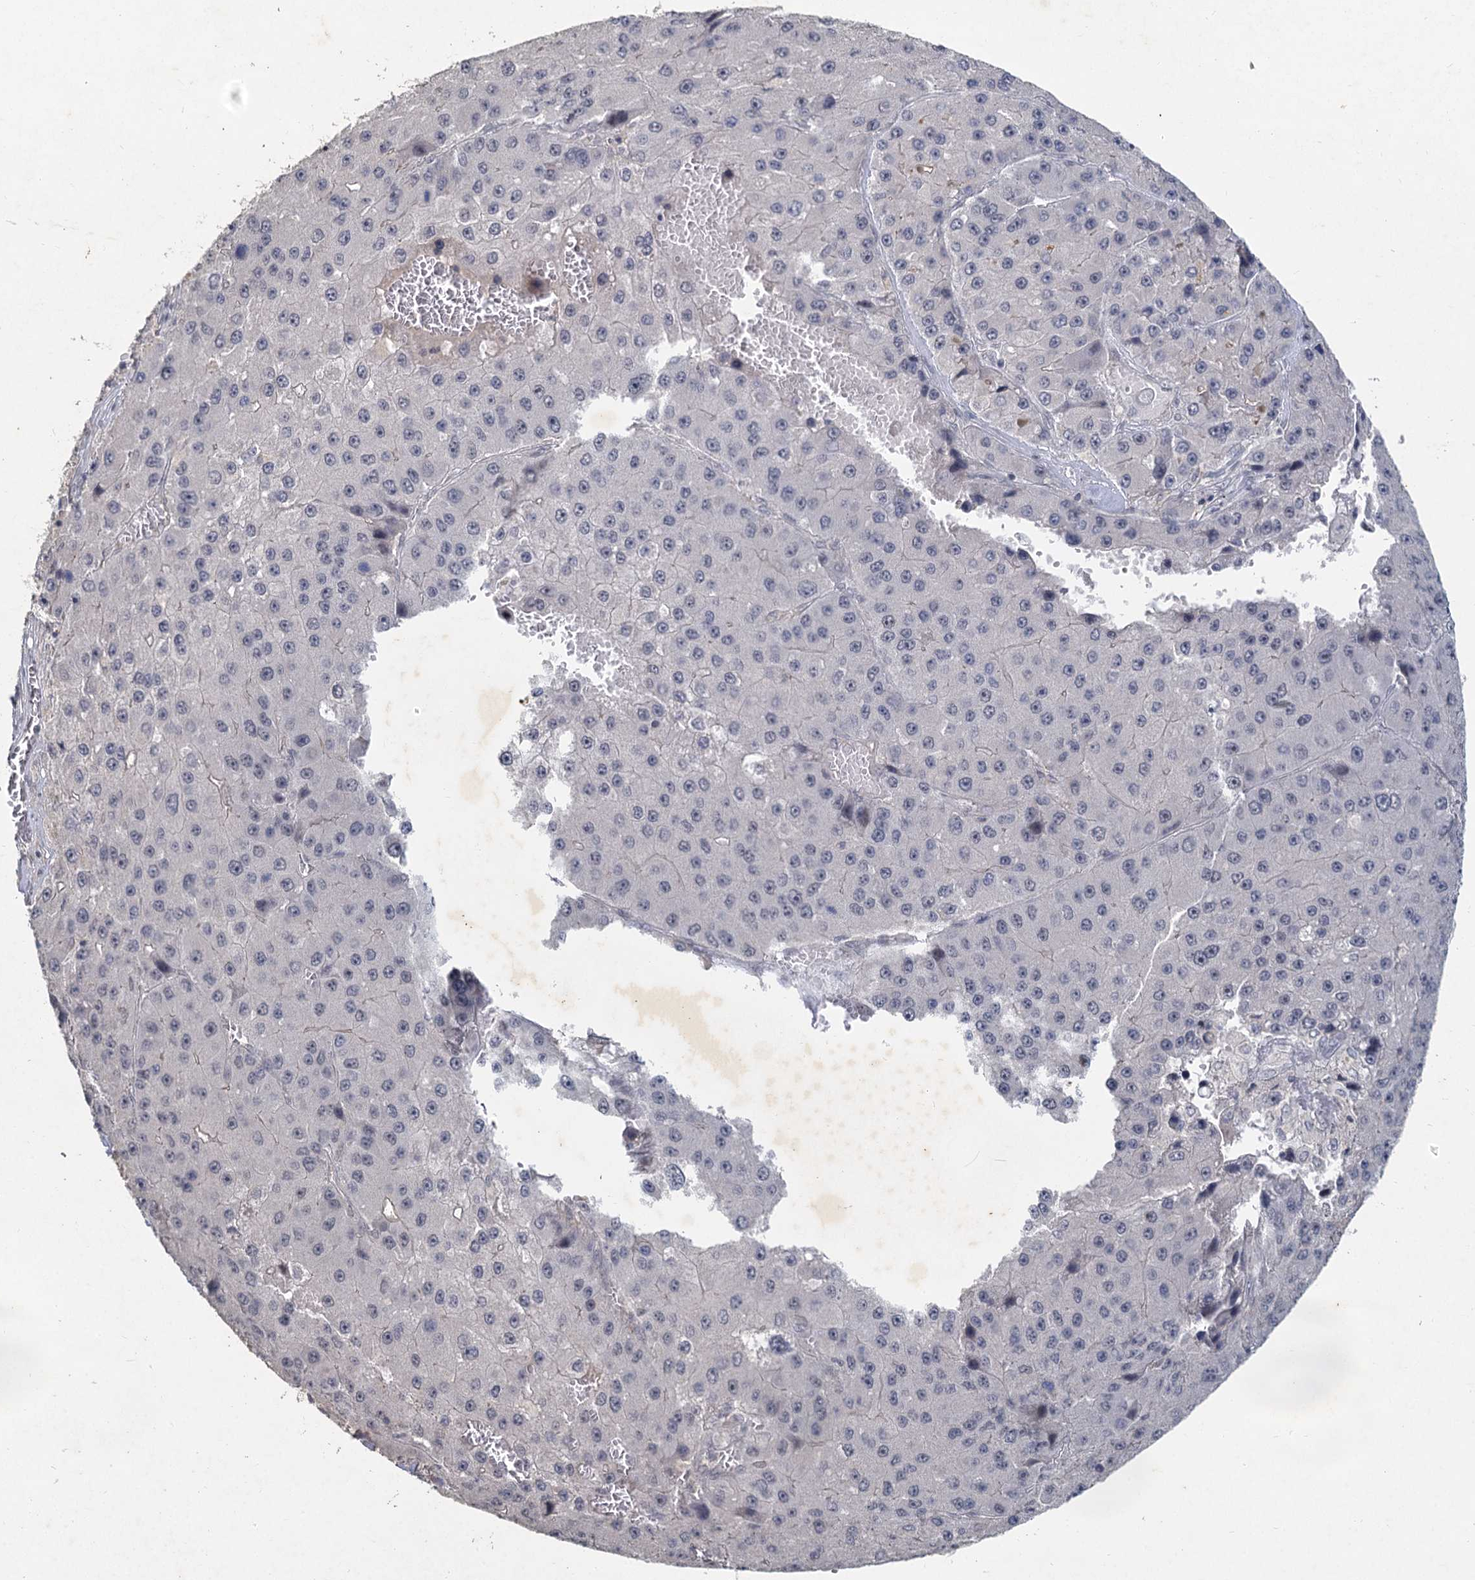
{"staining": {"intensity": "negative", "quantity": "none", "location": "none"}, "tissue": "liver cancer", "cell_type": "Tumor cells", "image_type": "cancer", "snomed": [{"axis": "morphology", "description": "Carcinoma, Hepatocellular, NOS"}, {"axis": "topography", "description": "Liver"}], "caption": "Immunohistochemical staining of liver hepatocellular carcinoma displays no significant expression in tumor cells. (DAB (3,3'-diaminobenzidine) immunohistochemistry visualized using brightfield microscopy, high magnification).", "gene": "MUCL1", "patient": {"sex": "female", "age": 73}}